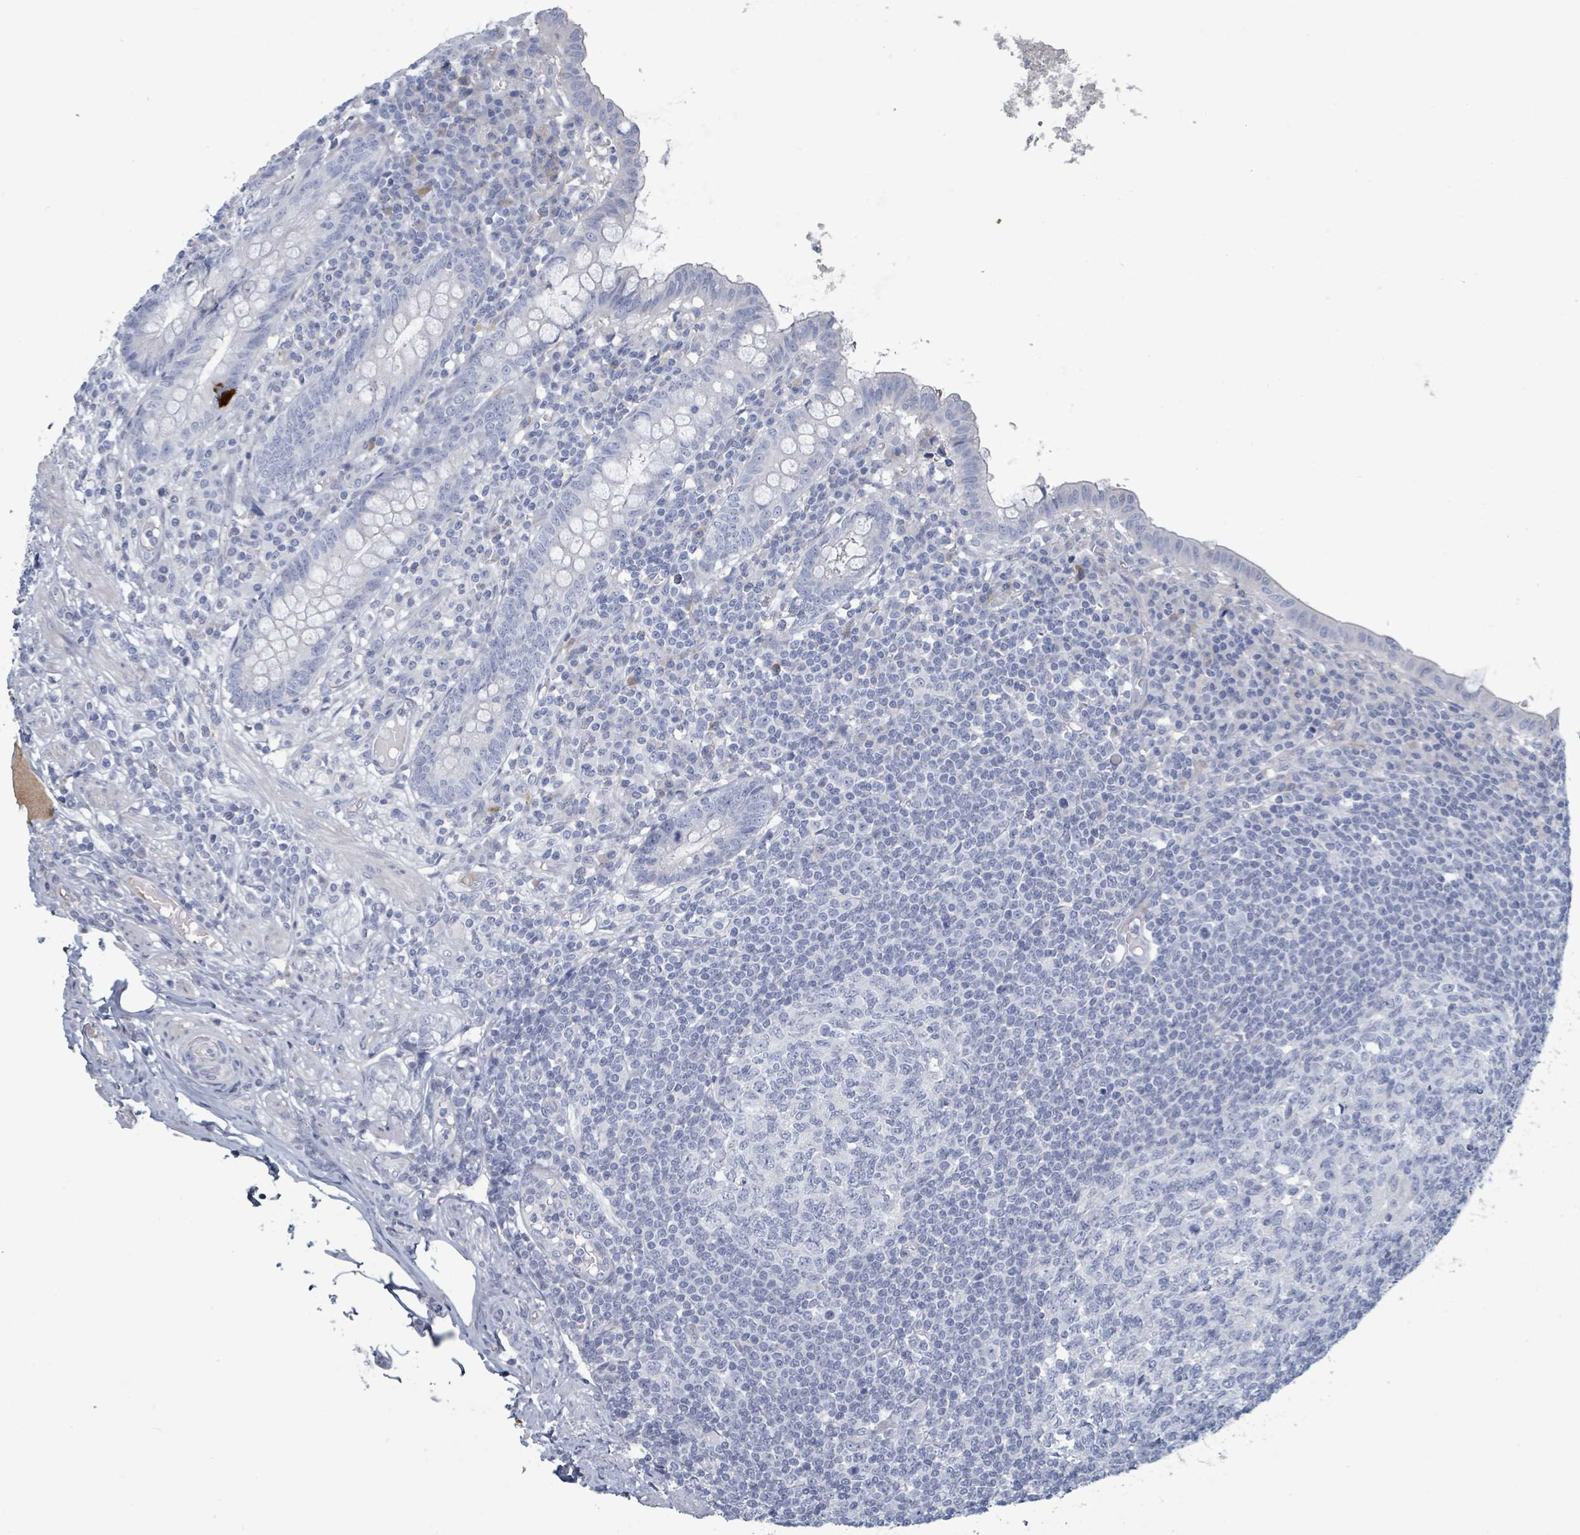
{"staining": {"intensity": "negative", "quantity": "none", "location": "none"}, "tissue": "appendix", "cell_type": "Glandular cells", "image_type": "normal", "snomed": [{"axis": "morphology", "description": "Normal tissue, NOS"}, {"axis": "topography", "description": "Appendix"}], "caption": "There is no significant expression in glandular cells of appendix. (DAB IHC visualized using brightfield microscopy, high magnification).", "gene": "RAB33B", "patient": {"sex": "male", "age": 83}}